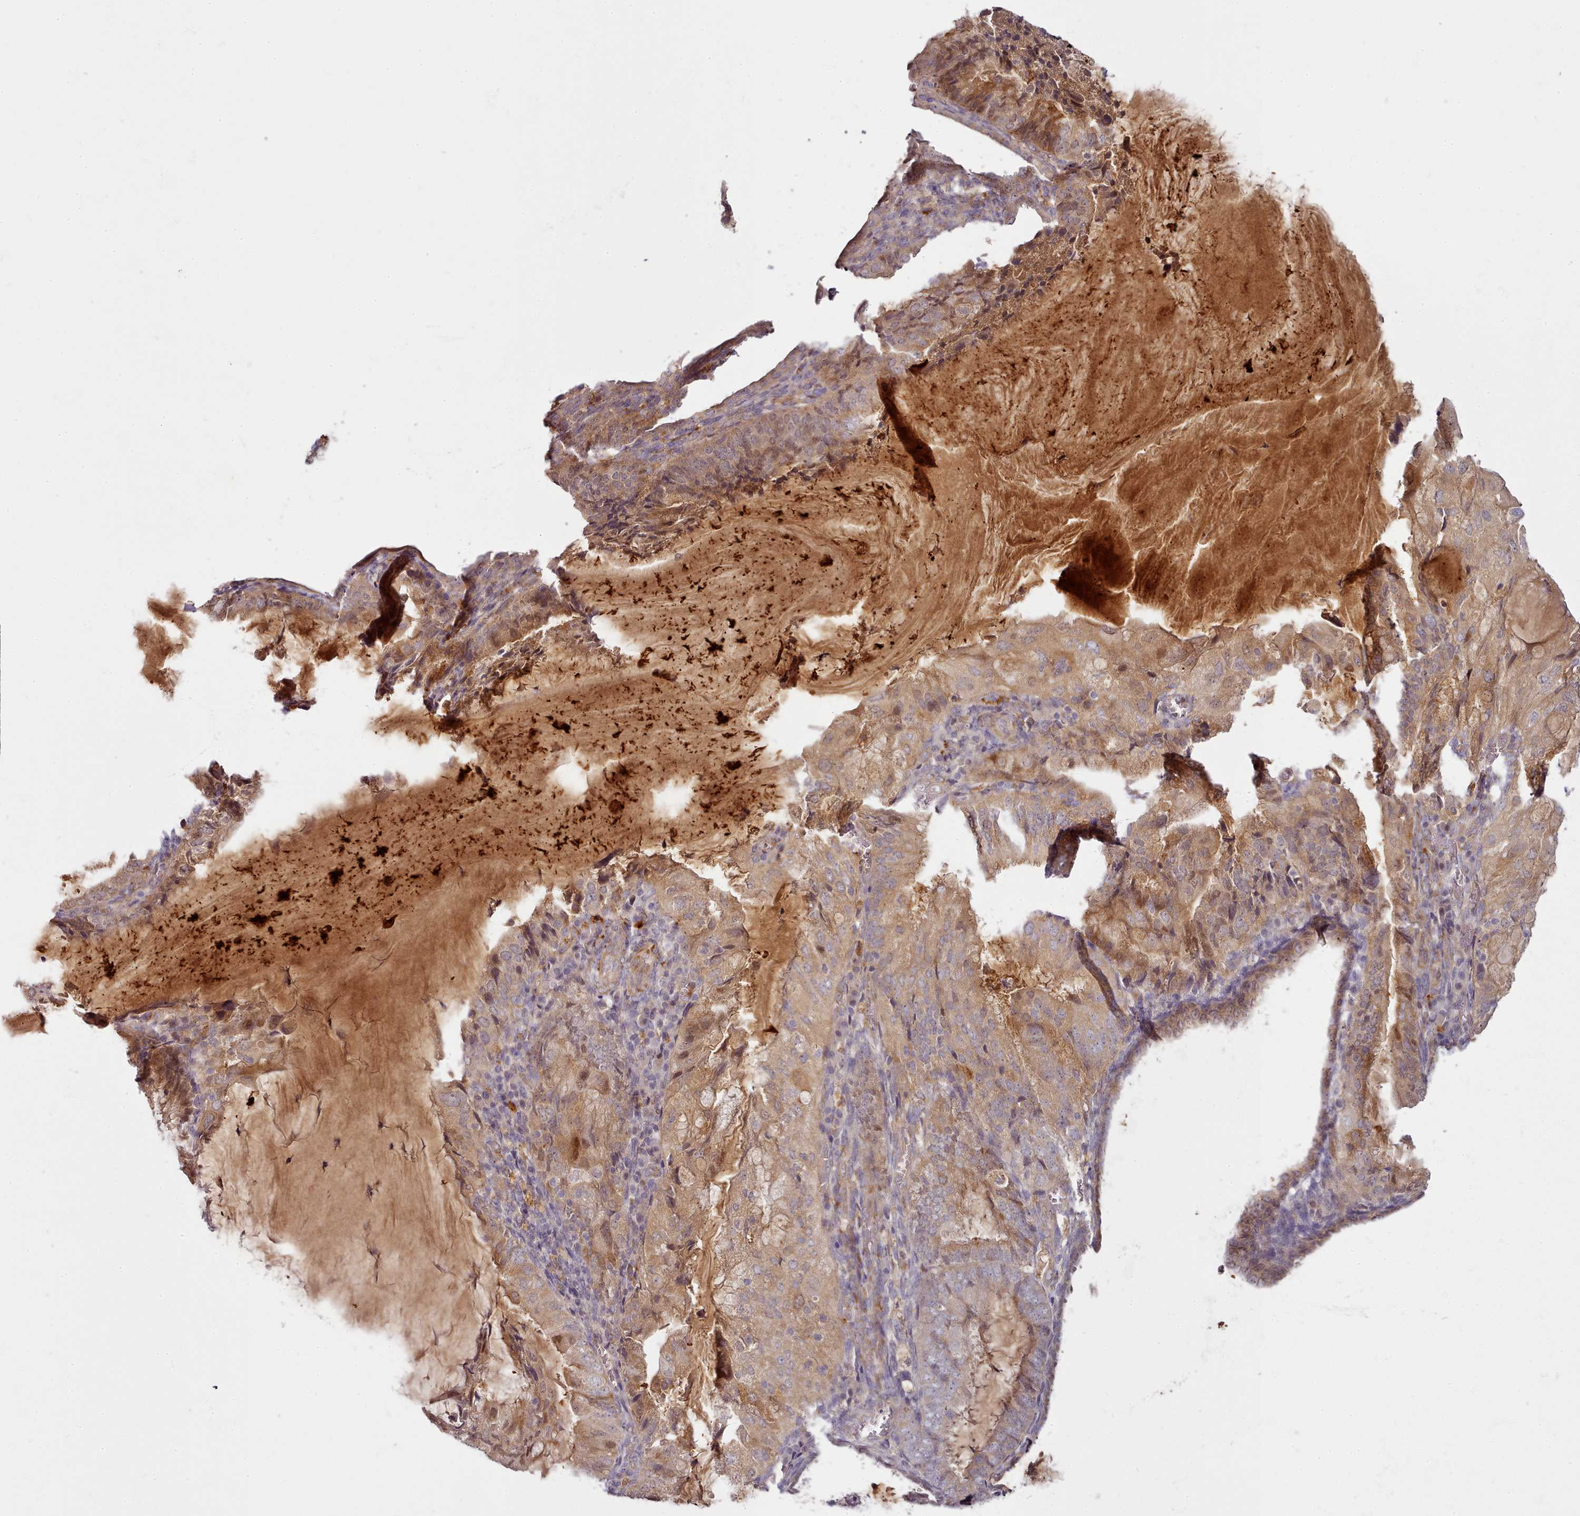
{"staining": {"intensity": "moderate", "quantity": "25%-75%", "location": "cytoplasmic/membranous,nuclear"}, "tissue": "endometrial cancer", "cell_type": "Tumor cells", "image_type": "cancer", "snomed": [{"axis": "morphology", "description": "Adenocarcinoma, NOS"}, {"axis": "topography", "description": "Endometrium"}], "caption": "Approximately 25%-75% of tumor cells in endometrial adenocarcinoma exhibit moderate cytoplasmic/membranous and nuclear protein expression as visualized by brown immunohistochemical staining.", "gene": "C1QTNF5", "patient": {"sex": "female", "age": 81}}